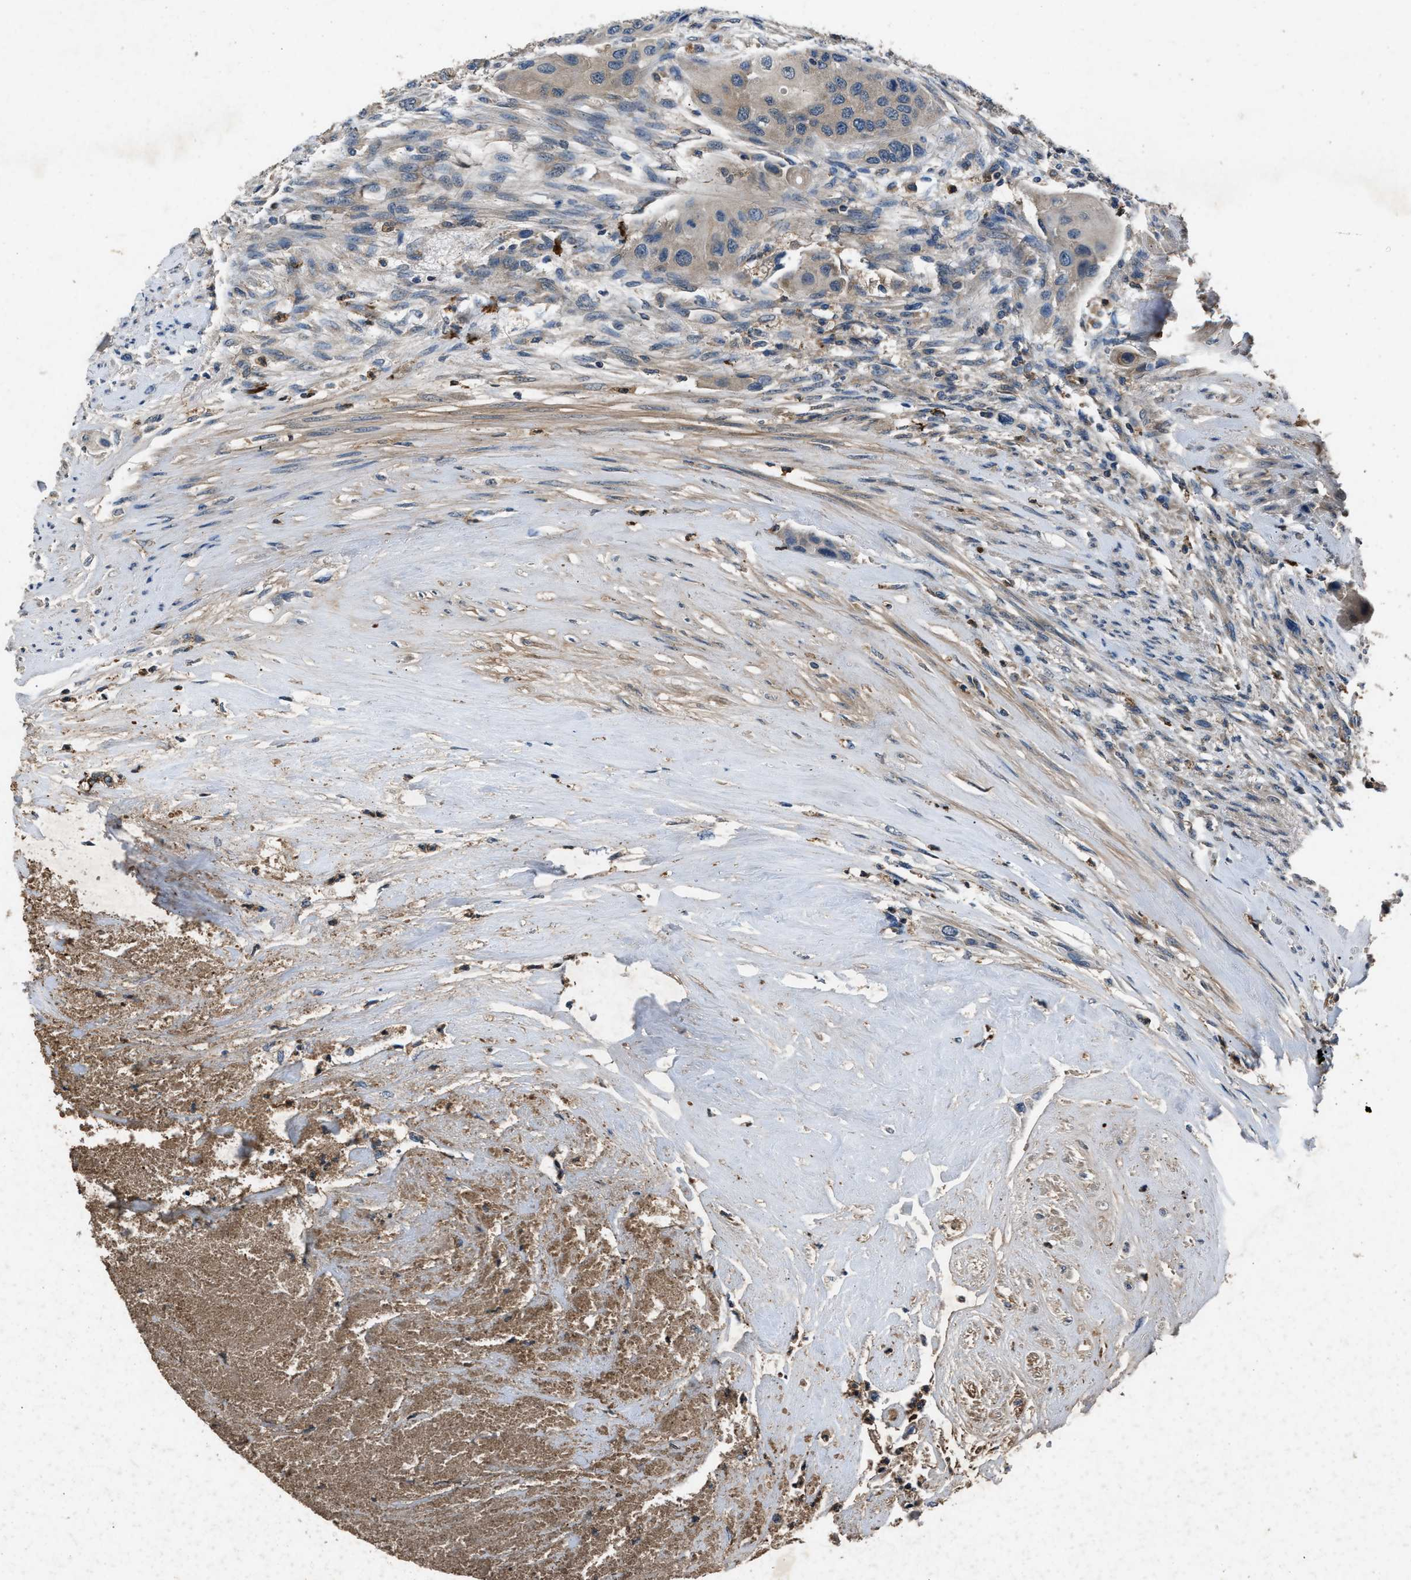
{"staining": {"intensity": "negative", "quantity": "none", "location": "none"}, "tissue": "urothelial cancer", "cell_type": "Tumor cells", "image_type": "cancer", "snomed": [{"axis": "morphology", "description": "Urothelial carcinoma, High grade"}, {"axis": "topography", "description": "Urinary bladder"}], "caption": "Immunohistochemistry (IHC) histopathology image of neoplastic tissue: urothelial cancer stained with DAB shows no significant protein staining in tumor cells.", "gene": "PPID", "patient": {"sex": "female", "age": 56}}